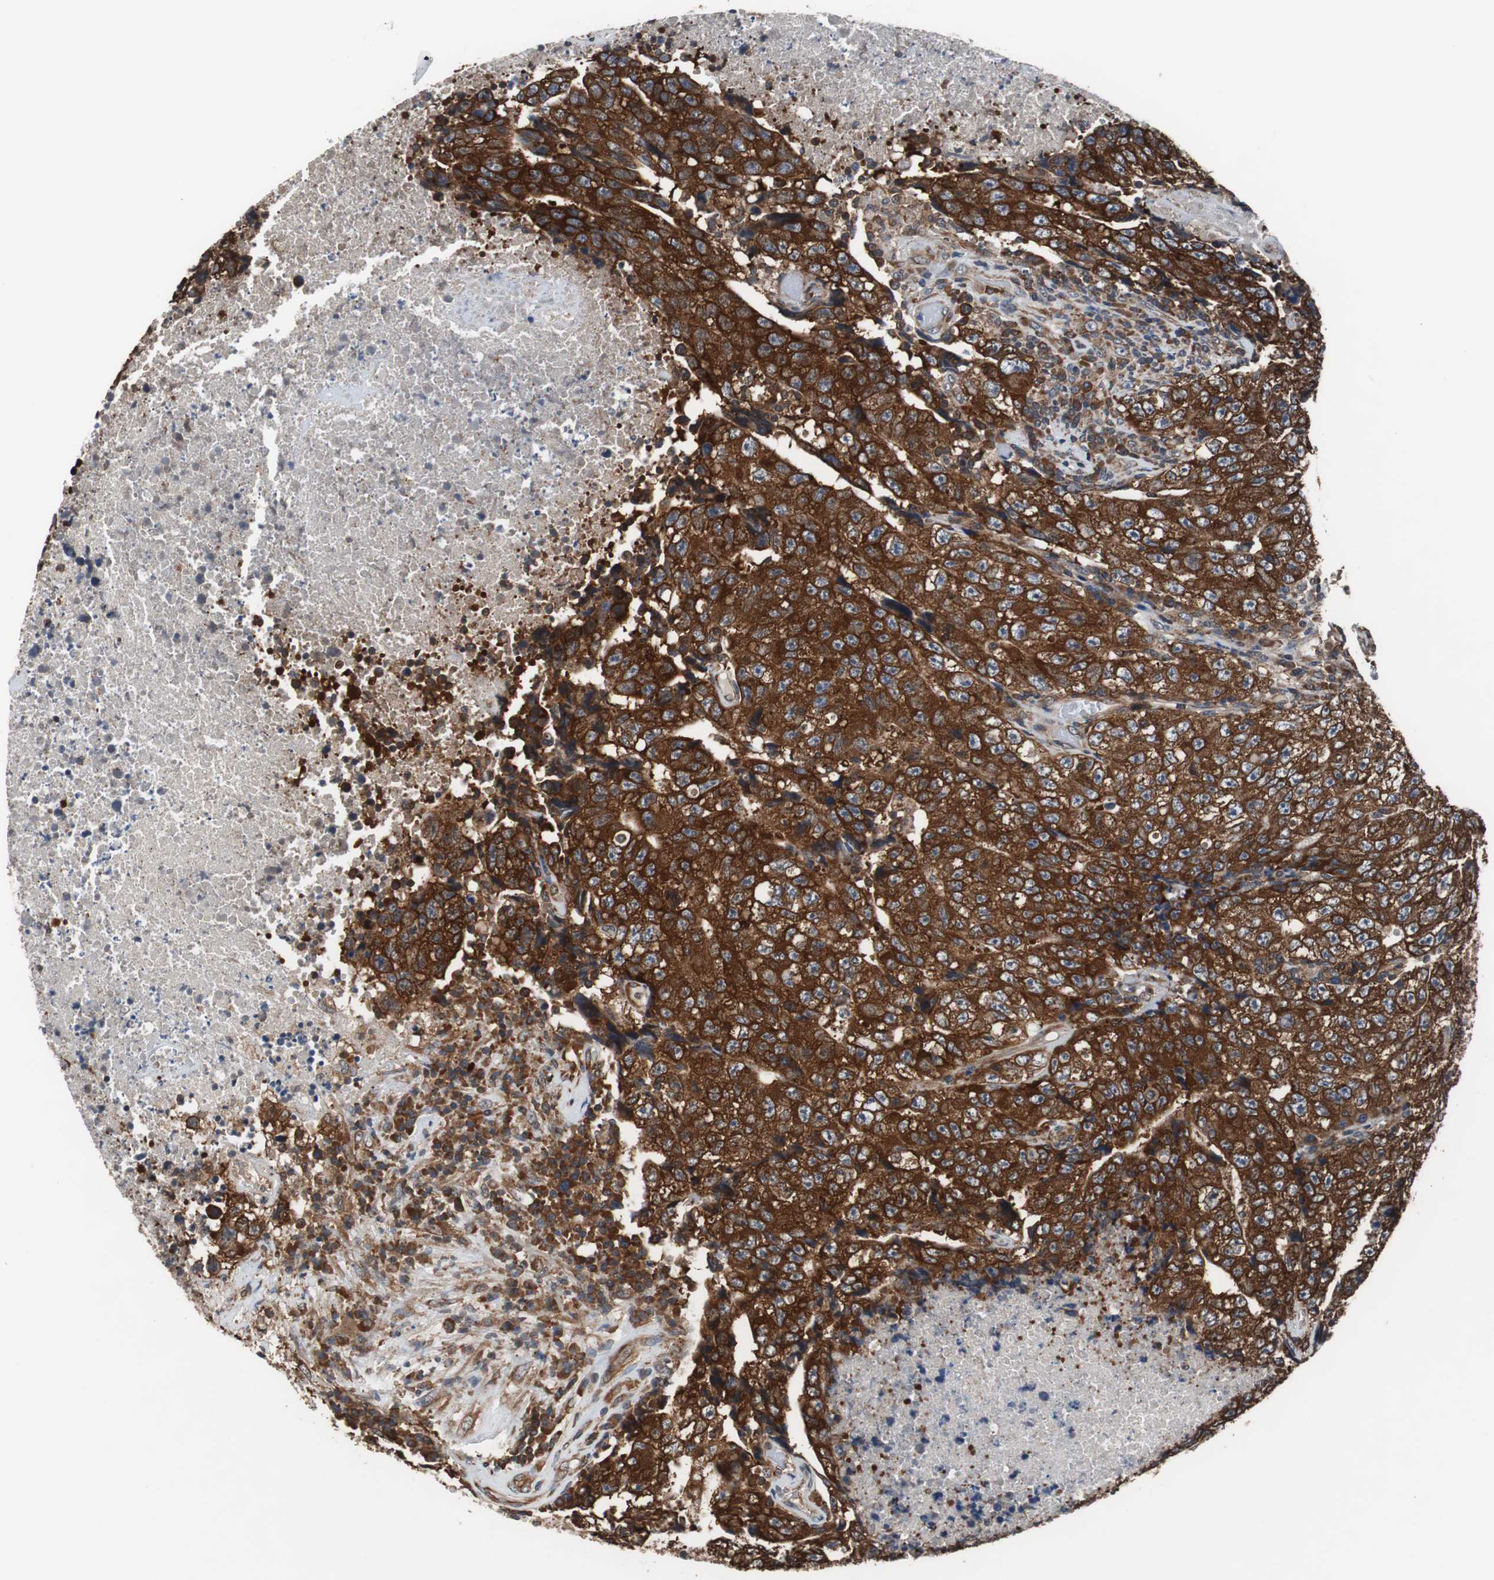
{"staining": {"intensity": "strong", "quantity": ">75%", "location": "cytoplasmic/membranous"}, "tissue": "testis cancer", "cell_type": "Tumor cells", "image_type": "cancer", "snomed": [{"axis": "morphology", "description": "Necrosis, NOS"}, {"axis": "morphology", "description": "Carcinoma, Embryonal, NOS"}, {"axis": "topography", "description": "Testis"}], "caption": "Testis cancer (embryonal carcinoma) stained with immunohistochemistry shows strong cytoplasmic/membranous positivity in about >75% of tumor cells. The protein is stained brown, and the nuclei are stained in blue (DAB IHC with brightfield microscopy, high magnification).", "gene": "USP10", "patient": {"sex": "male", "age": 19}}